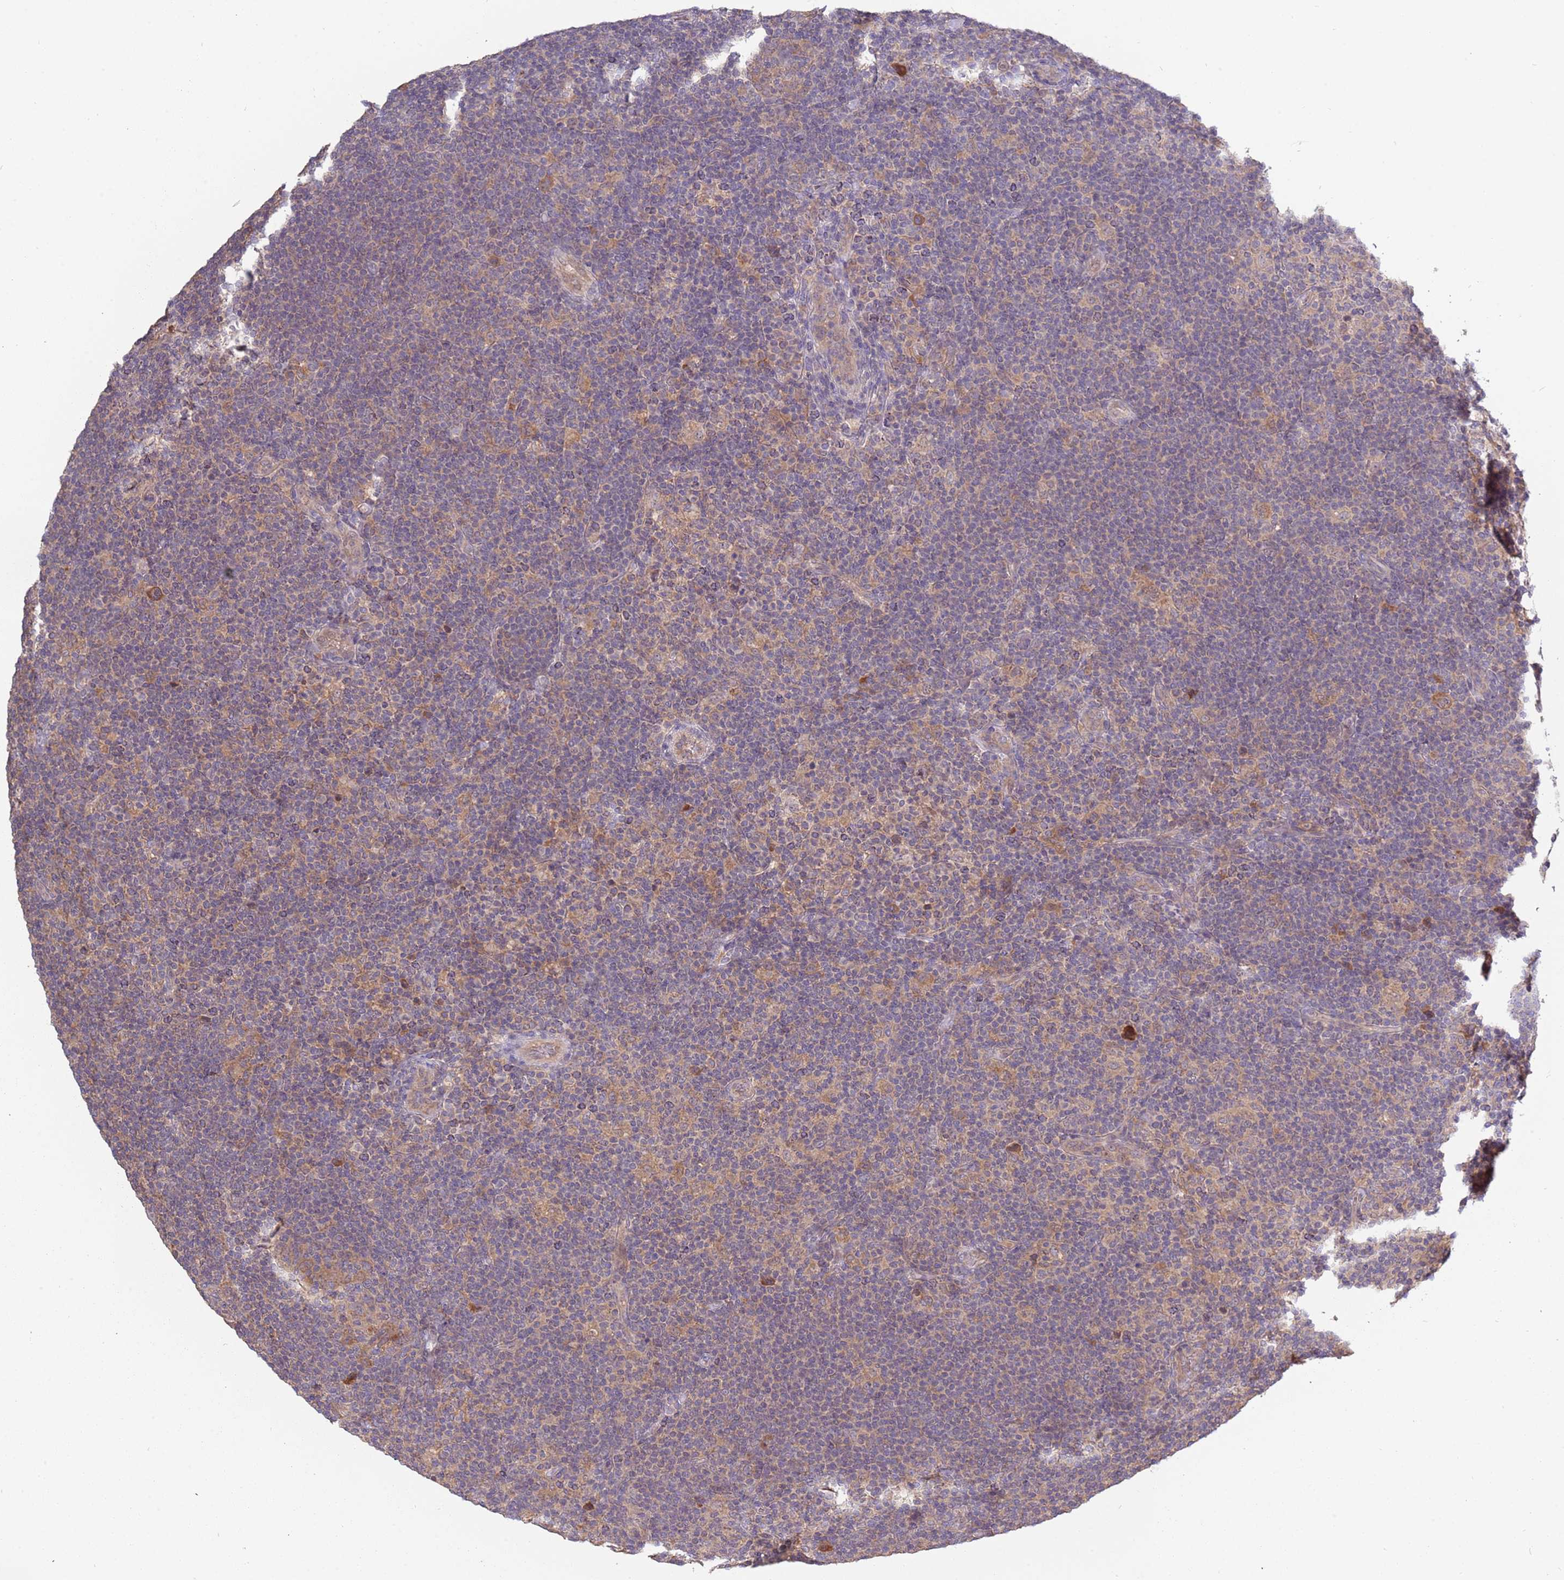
{"staining": {"intensity": "negative", "quantity": "none", "location": "none"}, "tissue": "lymphoma", "cell_type": "Tumor cells", "image_type": "cancer", "snomed": [{"axis": "morphology", "description": "Hodgkin's disease, NOS"}, {"axis": "topography", "description": "Lymph node"}], "caption": "Tumor cells show no significant positivity in Hodgkin's disease. (DAB IHC with hematoxylin counter stain).", "gene": "USP32", "patient": {"sex": "female", "age": 57}}